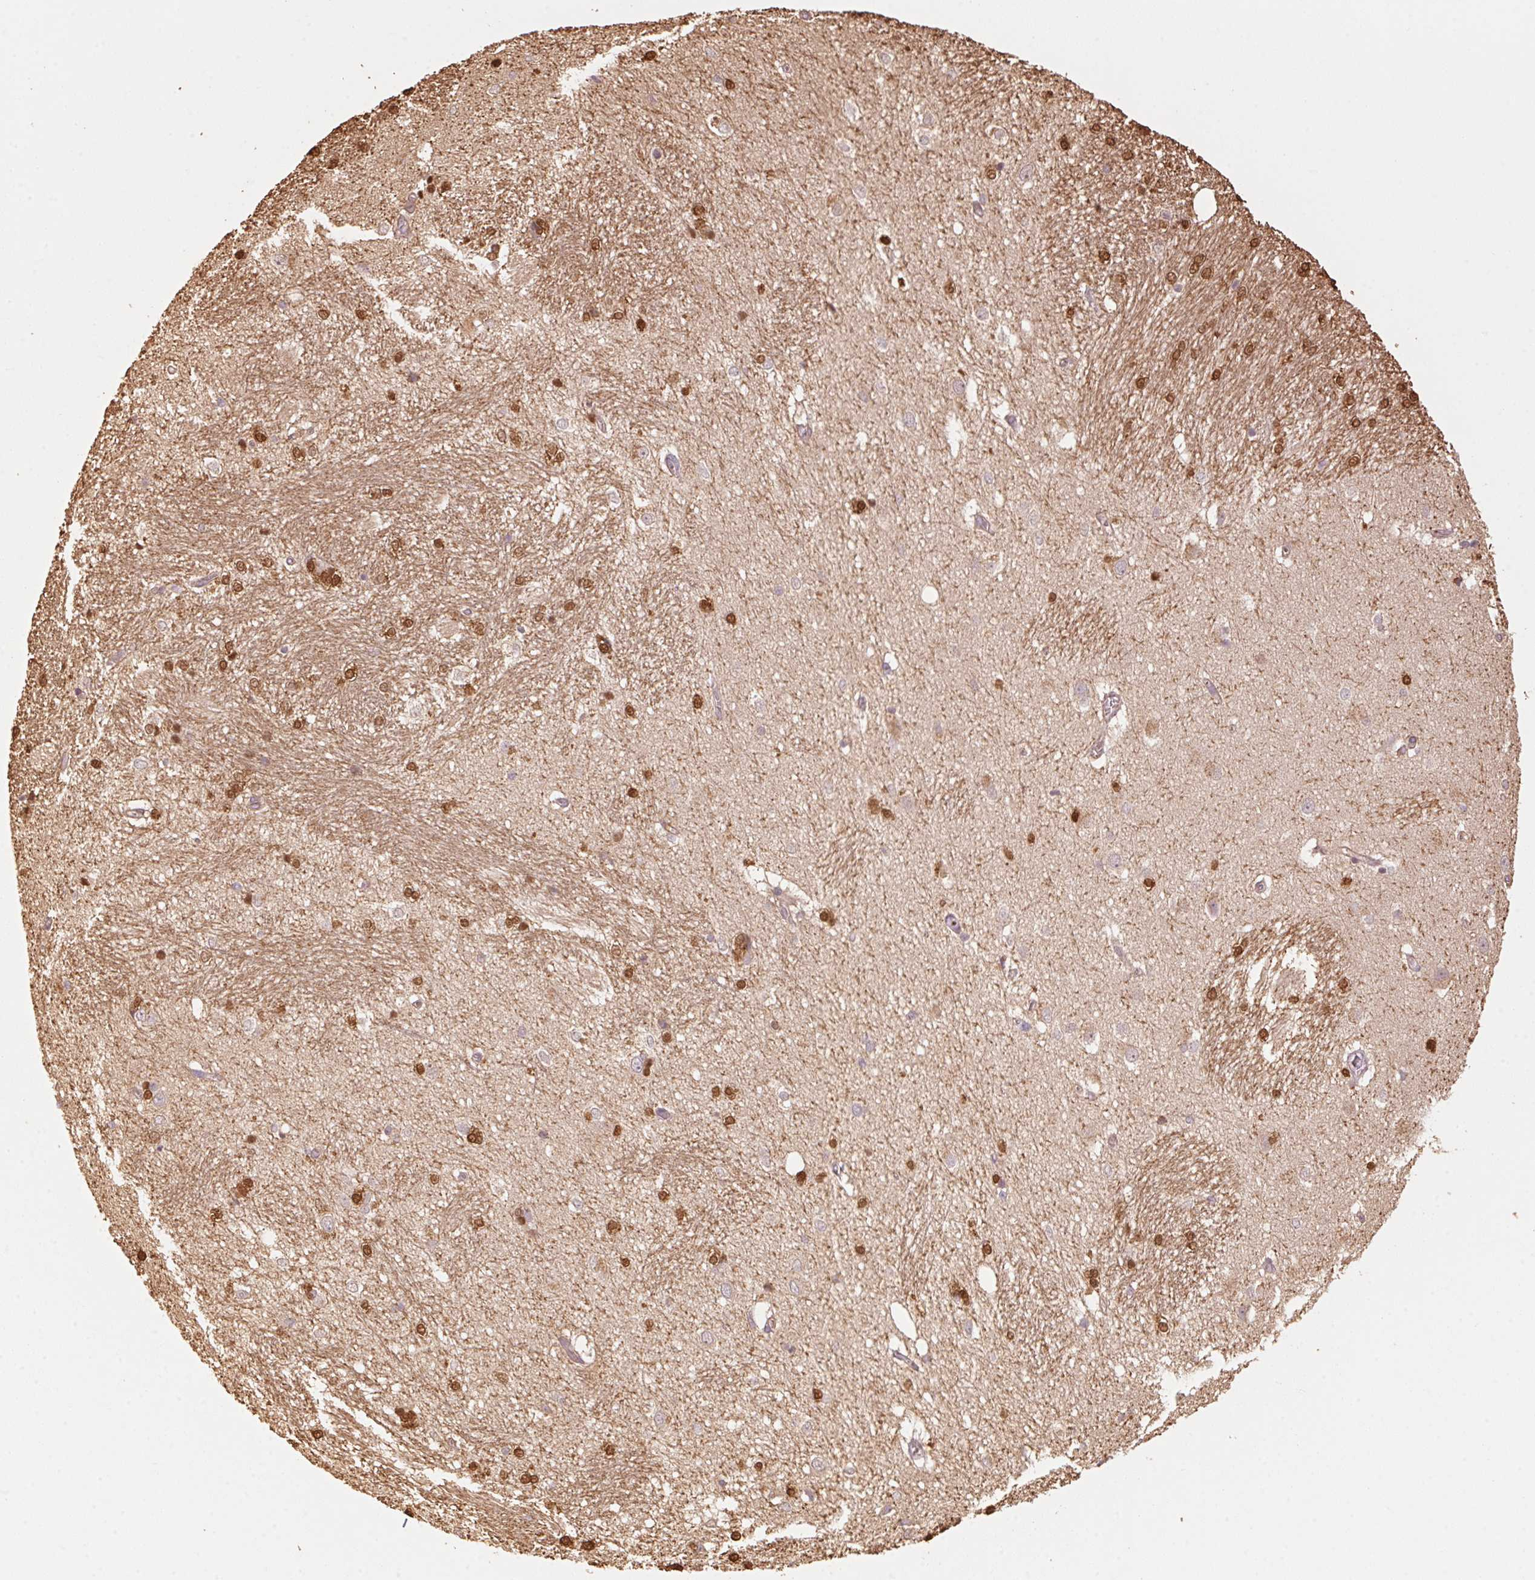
{"staining": {"intensity": "strong", "quantity": "25%-75%", "location": "cytoplasmic/membranous,nuclear"}, "tissue": "hippocampus", "cell_type": "Glial cells", "image_type": "normal", "snomed": [{"axis": "morphology", "description": "Normal tissue, NOS"}, {"axis": "topography", "description": "Cerebral cortex"}, {"axis": "topography", "description": "Hippocampus"}], "caption": "Immunohistochemistry staining of normal hippocampus, which displays high levels of strong cytoplasmic/membranous,nuclear expression in about 25%-75% of glial cells indicating strong cytoplasmic/membranous,nuclear protein expression. The staining was performed using DAB (3,3'-diaminobenzidine) (brown) for protein detection and nuclei were counterstained in hematoxylin (blue).", "gene": "QDPR", "patient": {"sex": "female", "age": 19}}